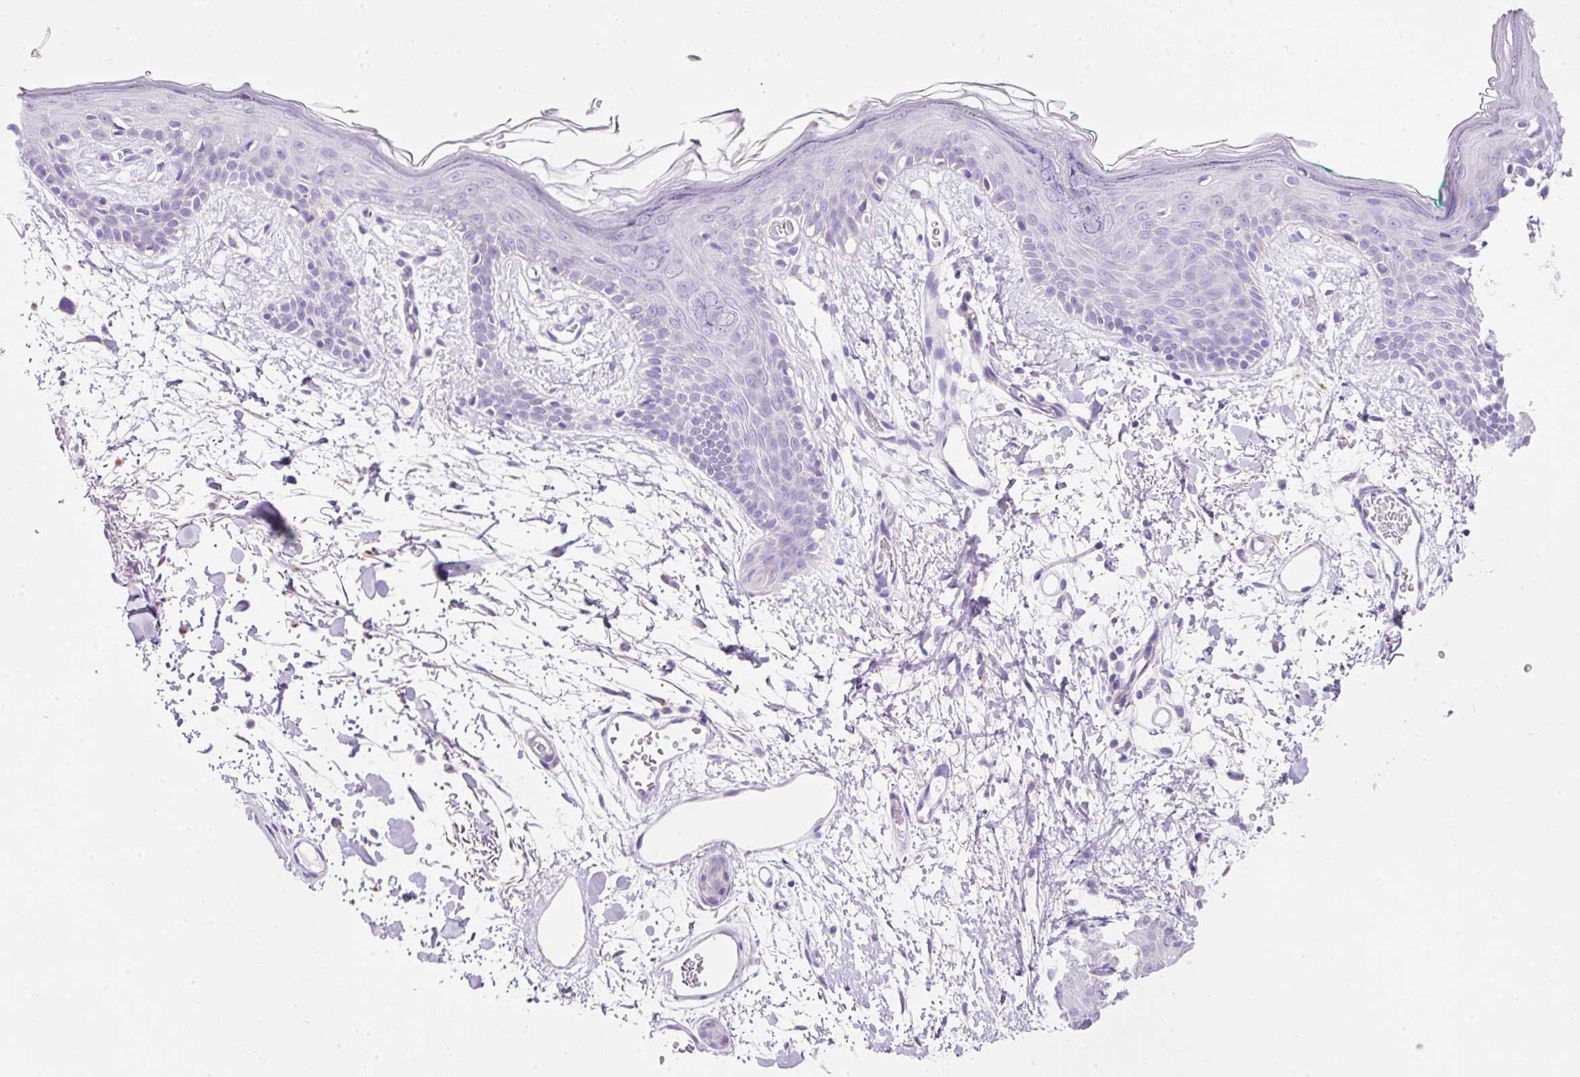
{"staining": {"intensity": "negative", "quantity": "none", "location": "none"}, "tissue": "skin", "cell_type": "Fibroblasts", "image_type": "normal", "snomed": [{"axis": "morphology", "description": "Normal tissue, NOS"}, {"axis": "topography", "description": "Skin"}], "caption": "The immunohistochemistry (IHC) micrograph has no significant expression in fibroblasts of skin. Brightfield microscopy of immunohistochemistry stained with DAB (brown) and hematoxylin (blue), captured at high magnification.", "gene": "PLPP2", "patient": {"sex": "male", "age": 79}}